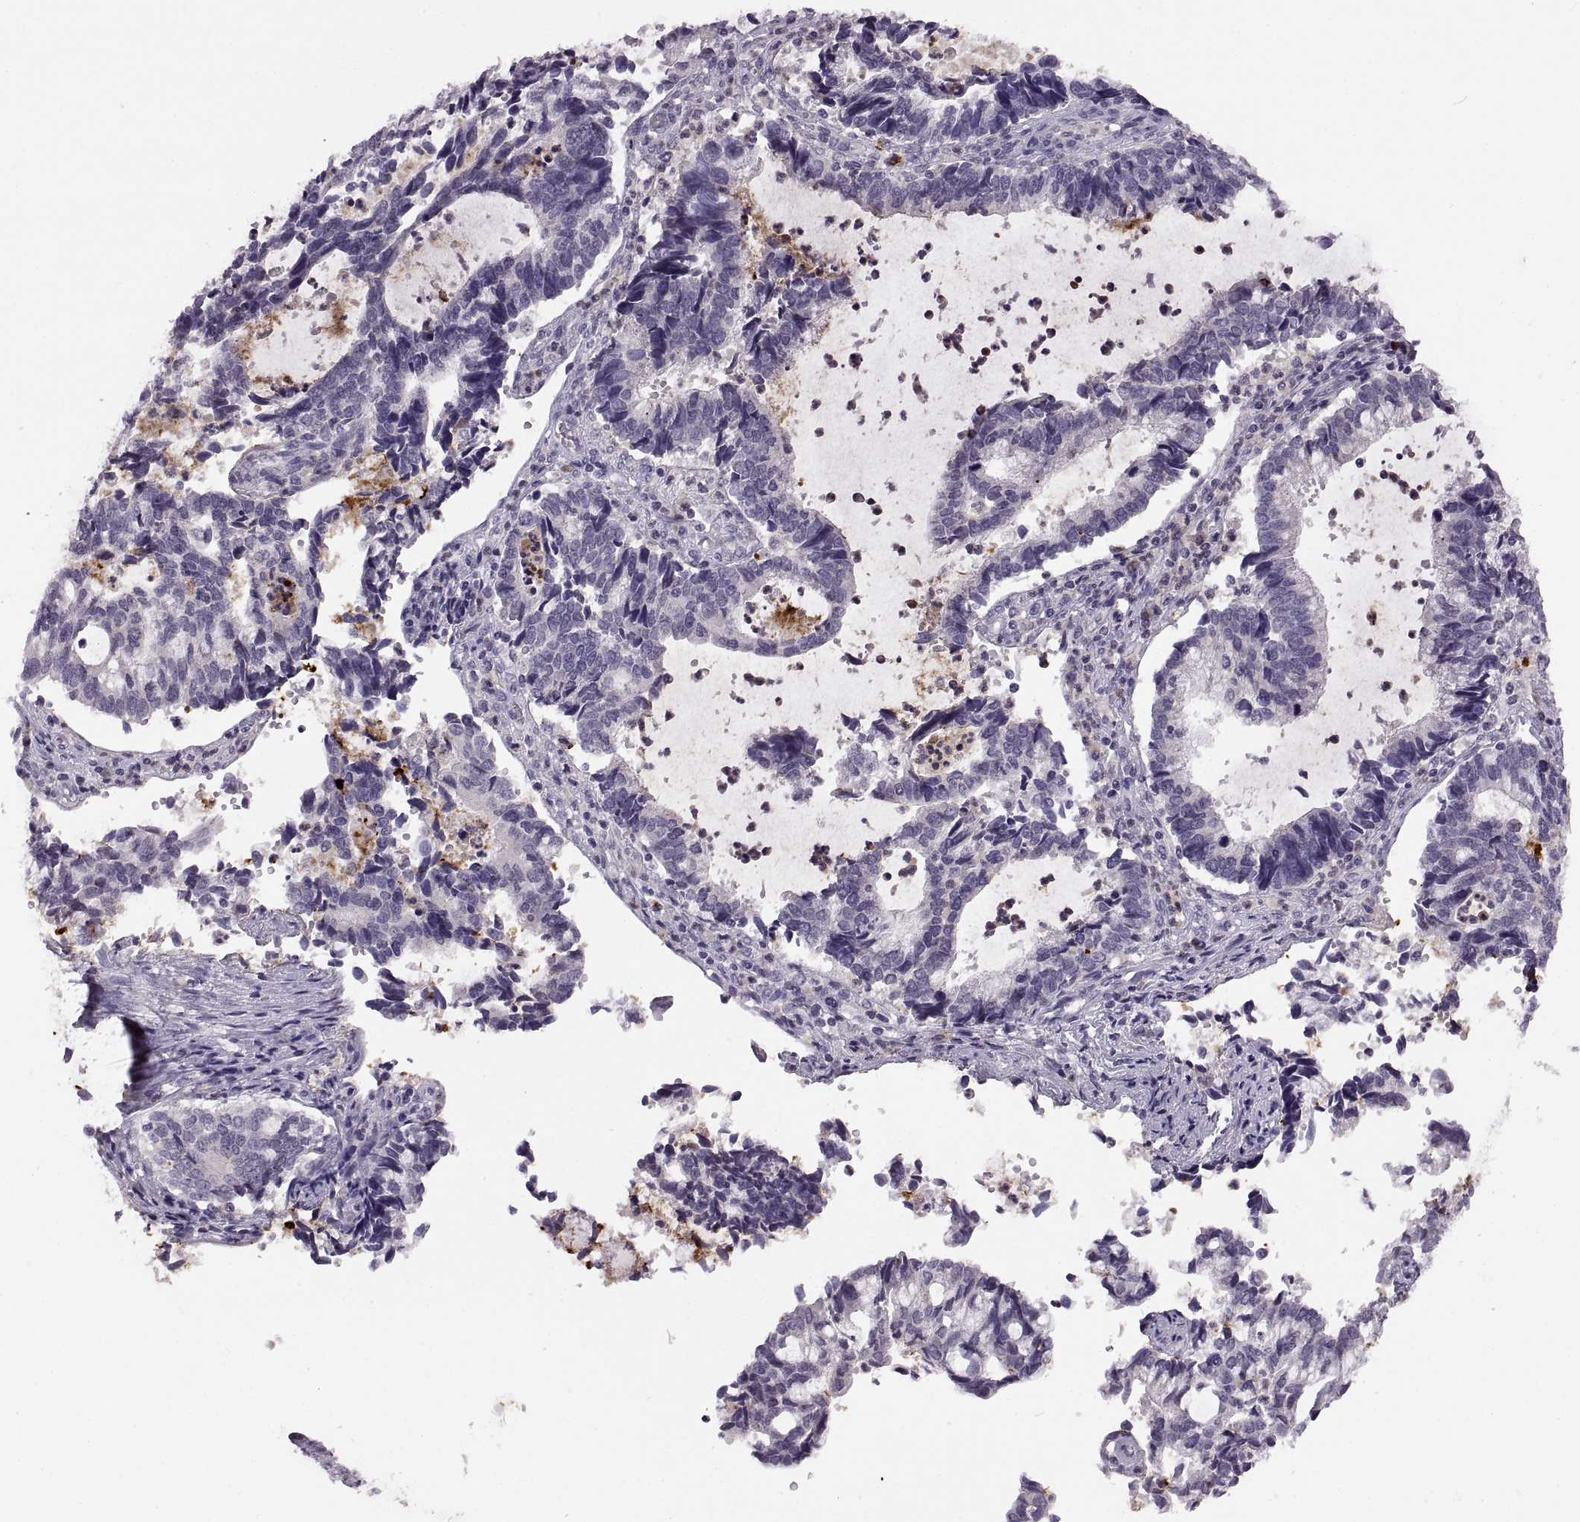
{"staining": {"intensity": "negative", "quantity": "none", "location": "none"}, "tissue": "cervical cancer", "cell_type": "Tumor cells", "image_type": "cancer", "snomed": [{"axis": "morphology", "description": "Adenocarcinoma, NOS"}, {"axis": "topography", "description": "Cervix"}], "caption": "The image displays no significant positivity in tumor cells of cervical cancer (adenocarcinoma).", "gene": "ADH6", "patient": {"sex": "female", "age": 42}}